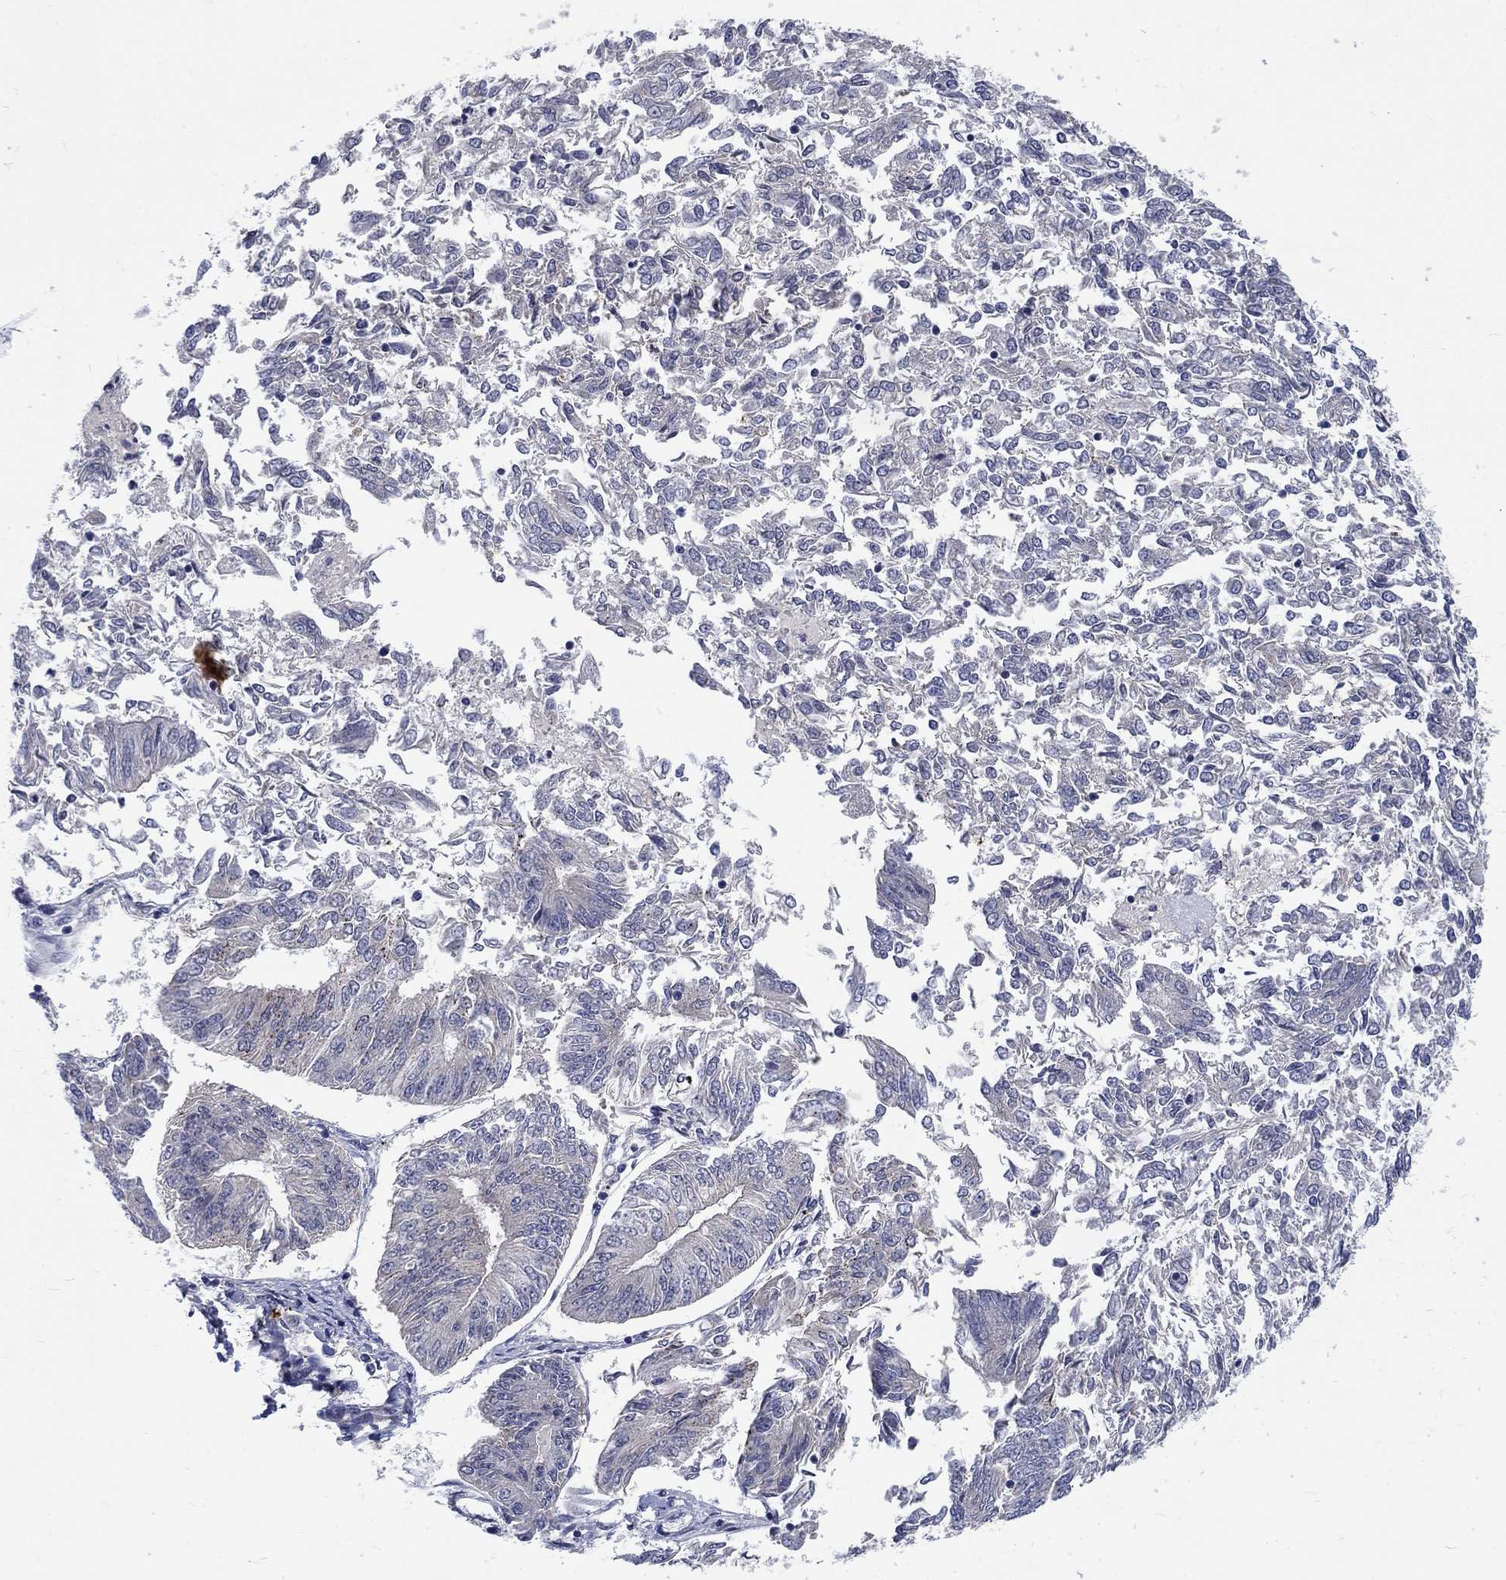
{"staining": {"intensity": "negative", "quantity": "none", "location": "none"}, "tissue": "endometrial cancer", "cell_type": "Tumor cells", "image_type": "cancer", "snomed": [{"axis": "morphology", "description": "Adenocarcinoma, NOS"}, {"axis": "topography", "description": "Endometrium"}], "caption": "Photomicrograph shows no protein staining in tumor cells of adenocarcinoma (endometrial) tissue. (Brightfield microscopy of DAB IHC at high magnification).", "gene": "PHKA1", "patient": {"sex": "female", "age": 58}}